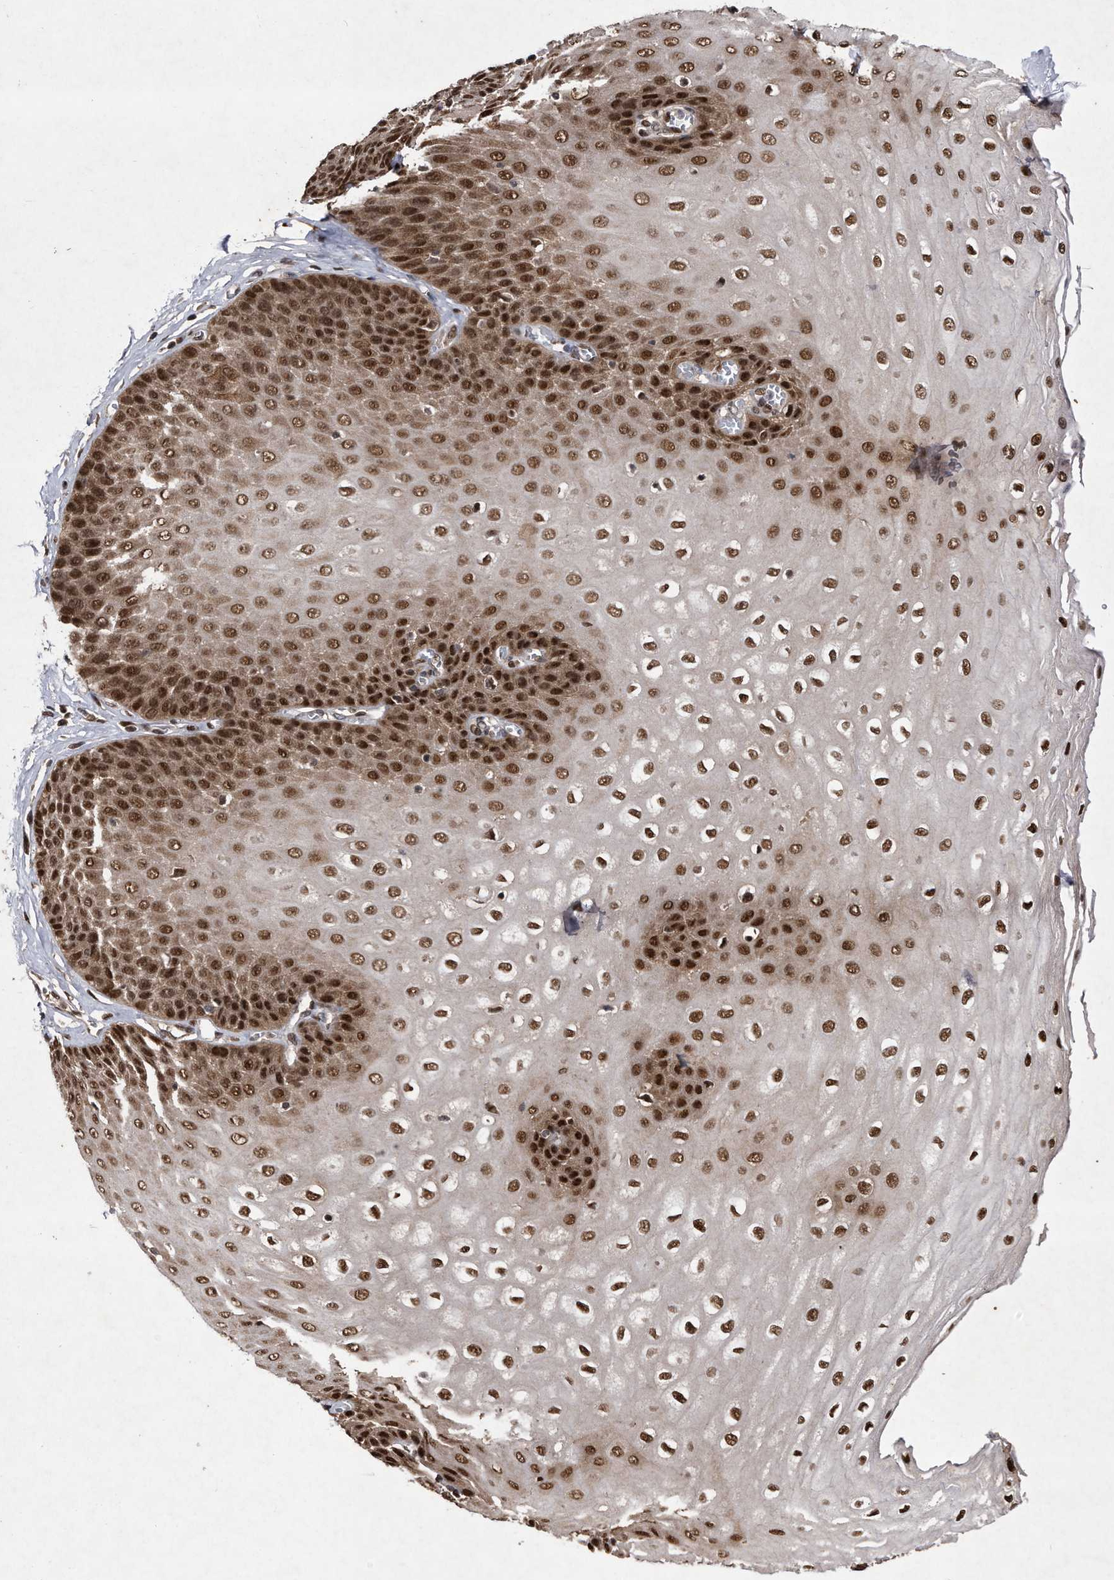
{"staining": {"intensity": "strong", "quantity": ">75%", "location": "nuclear"}, "tissue": "esophagus", "cell_type": "Squamous epithelial cells", "image_type": "normal", "snomed": [{"axis": "morphology", "description": "Normal tissue, NOS"}, {"axis": "topography", "description": "Esophagus"}], "caption": "Immunohistochemistry (IHC) (DAB (3,3'-diaminobenzidine)) staining of benign human esophagus demonstrates strong nuclear protein staining in approximately >75% of squamous epithelial cells. The staining is performed using DAB (3,3'-diaminobenzidine) brown chromogen to label protein expression. The nuclei are counter-stained blue using hematoxylin.", "gene": "RAD23B", "patient": {"sex": "male", "age": 60}}